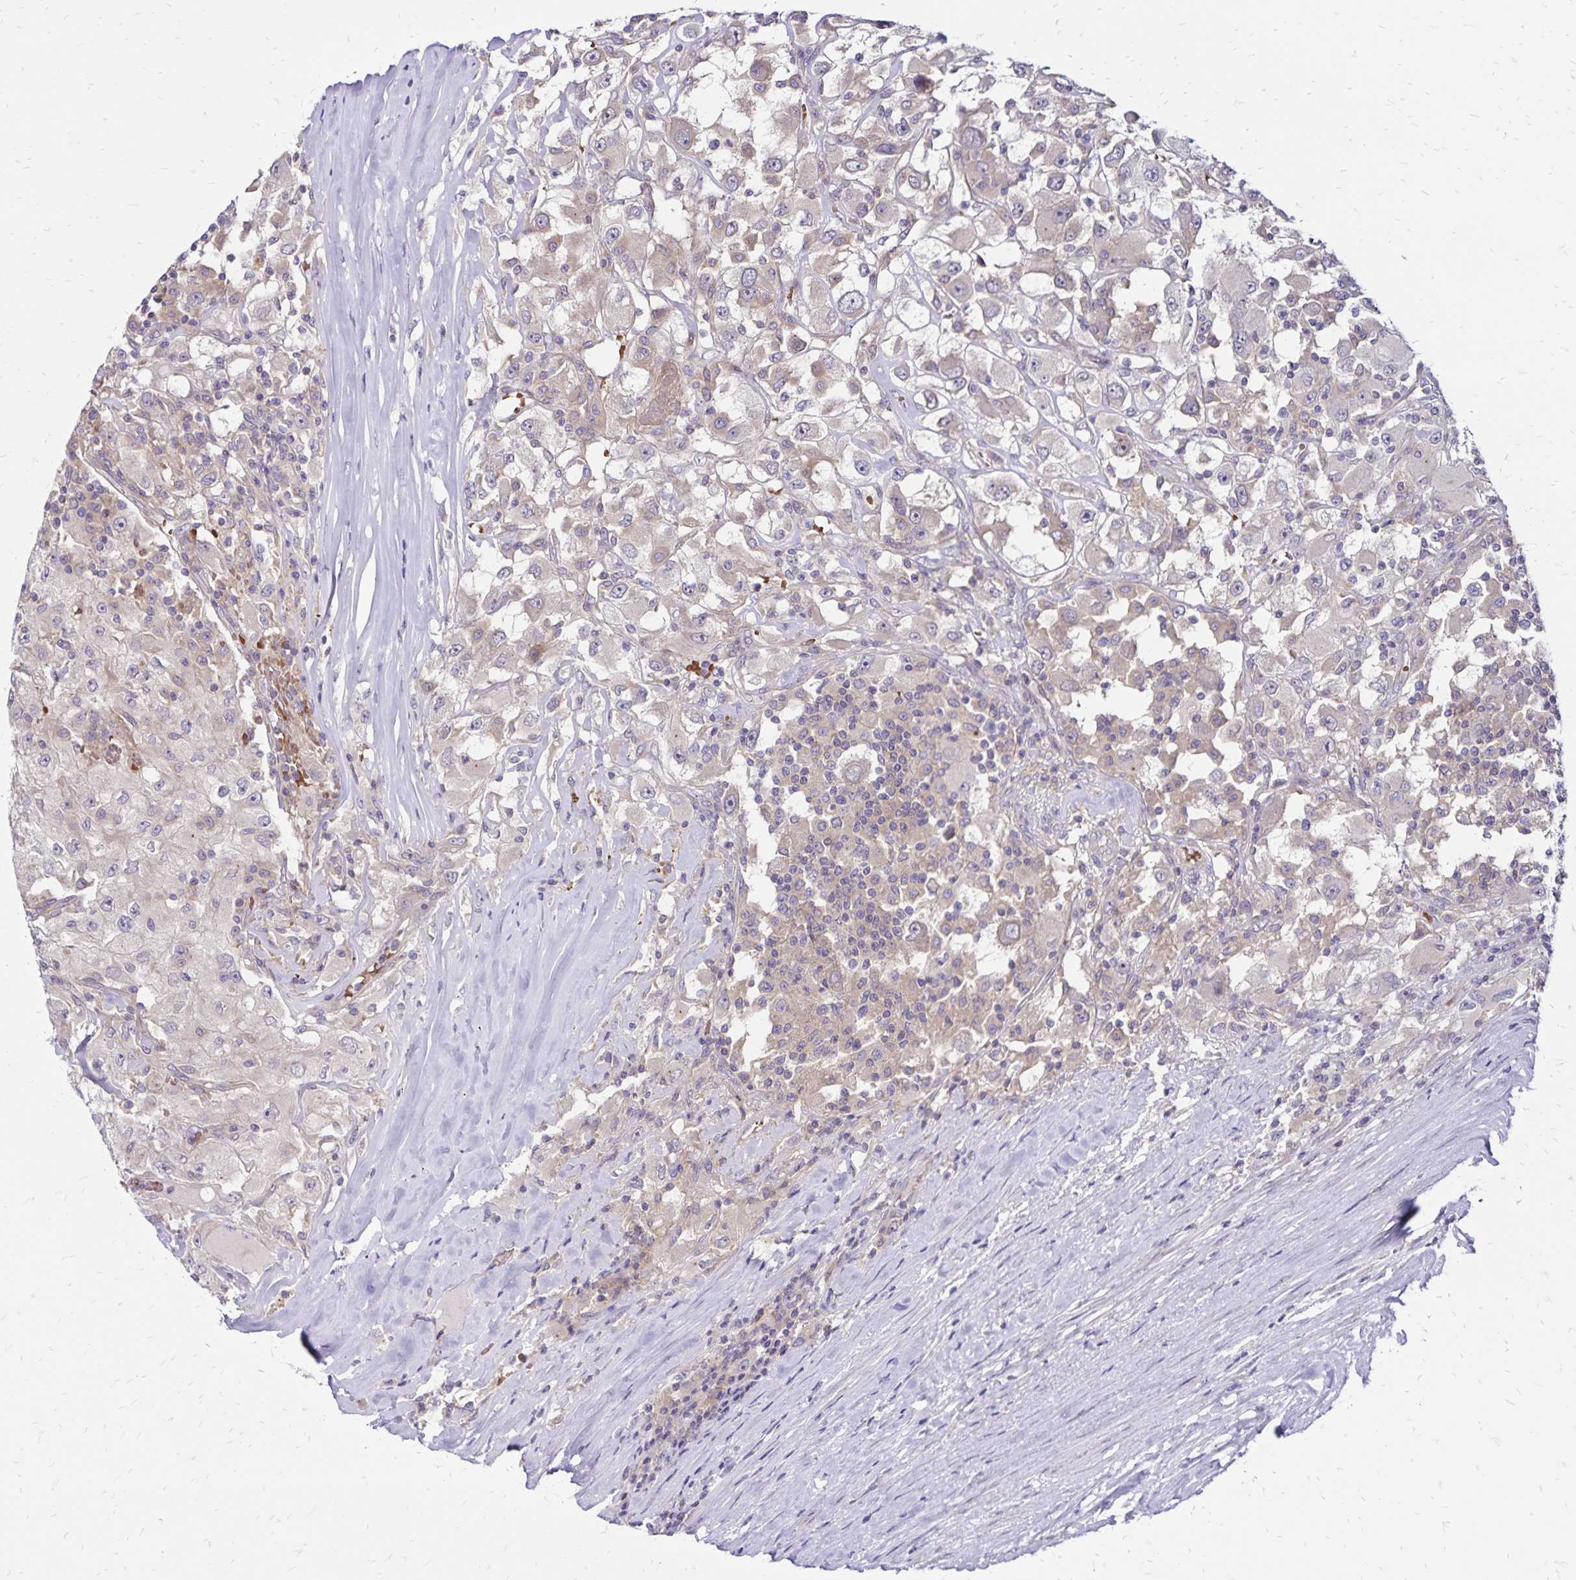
{"staining": {"intensity": "weak", "quantity": "<25%", "location": "cytoplasmic/membranous"}, "tissue": "renal cancer", "cell_type": "Tumor cells", "image_type": "cancer", "snomed": [{"axis": "morphology", "description": "Adenocarcinoma, NOS"}, {"axis": "topography", "description": "Kidney"}], "caption": "There is no significant positivity in tumor cells of renal cancer.", "gene": "FSD1", "patient": {"sex": "female", "age": 67}}